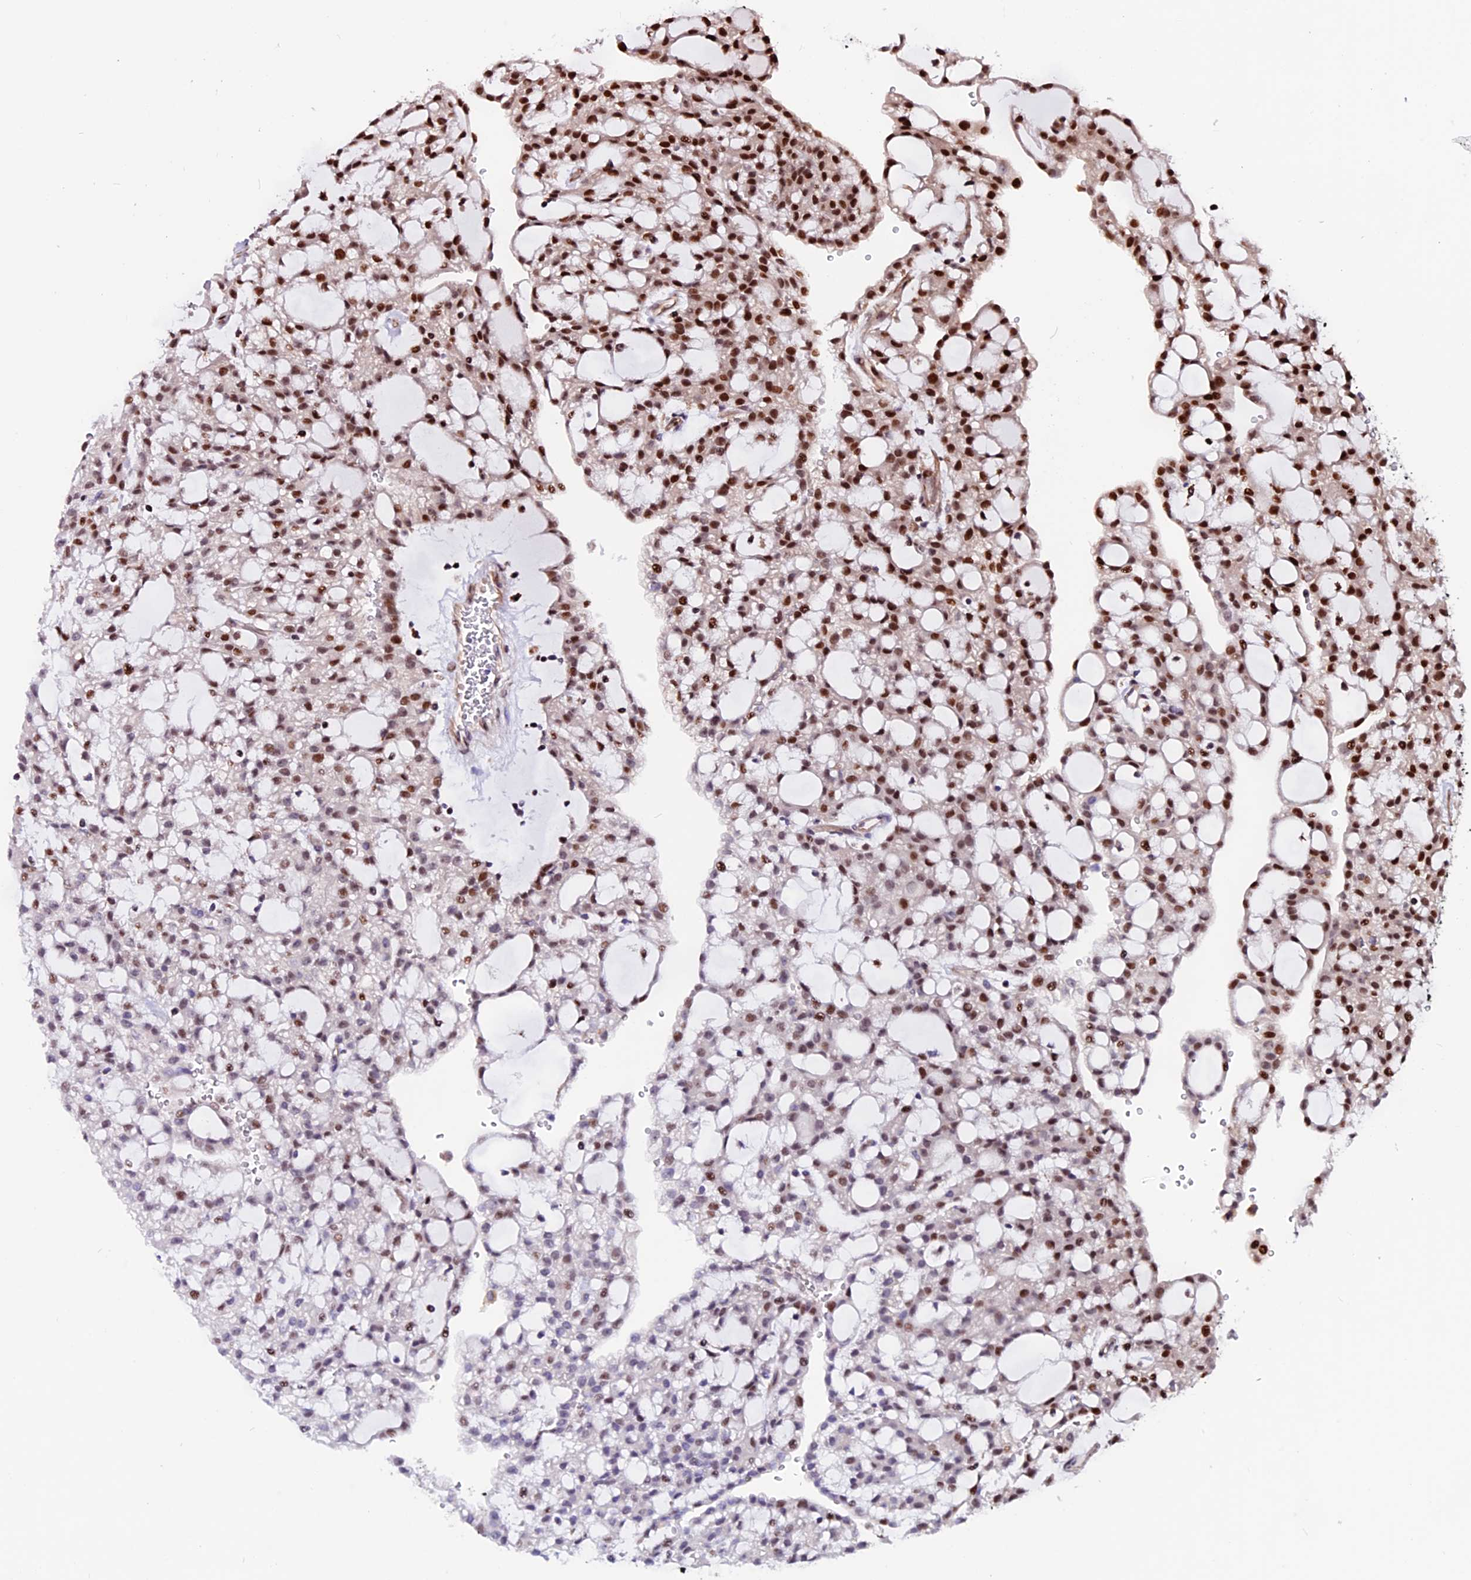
{"staining": {"intensity": "moderate", "quantity": ">75%", "location": "nuclear"}, "tissue": "renal cancer", "cell_type": "Tumor cells", "image_type": "cancer", "snomed": [{"axis": "morphology", "description": "Adenocarcinoma, NOS"}, {"axis": "topography", "description": "Kidney"}], "caption": "Immunohistochemistry histopathology image of human adenocarcinoma (renal) stained for a protein (brown), which exhibits medium levels of moderate nuclear staining in about >75% of tumor cells.", "gene": "RINL", "patient": {"sex": "male", "age": 63}}